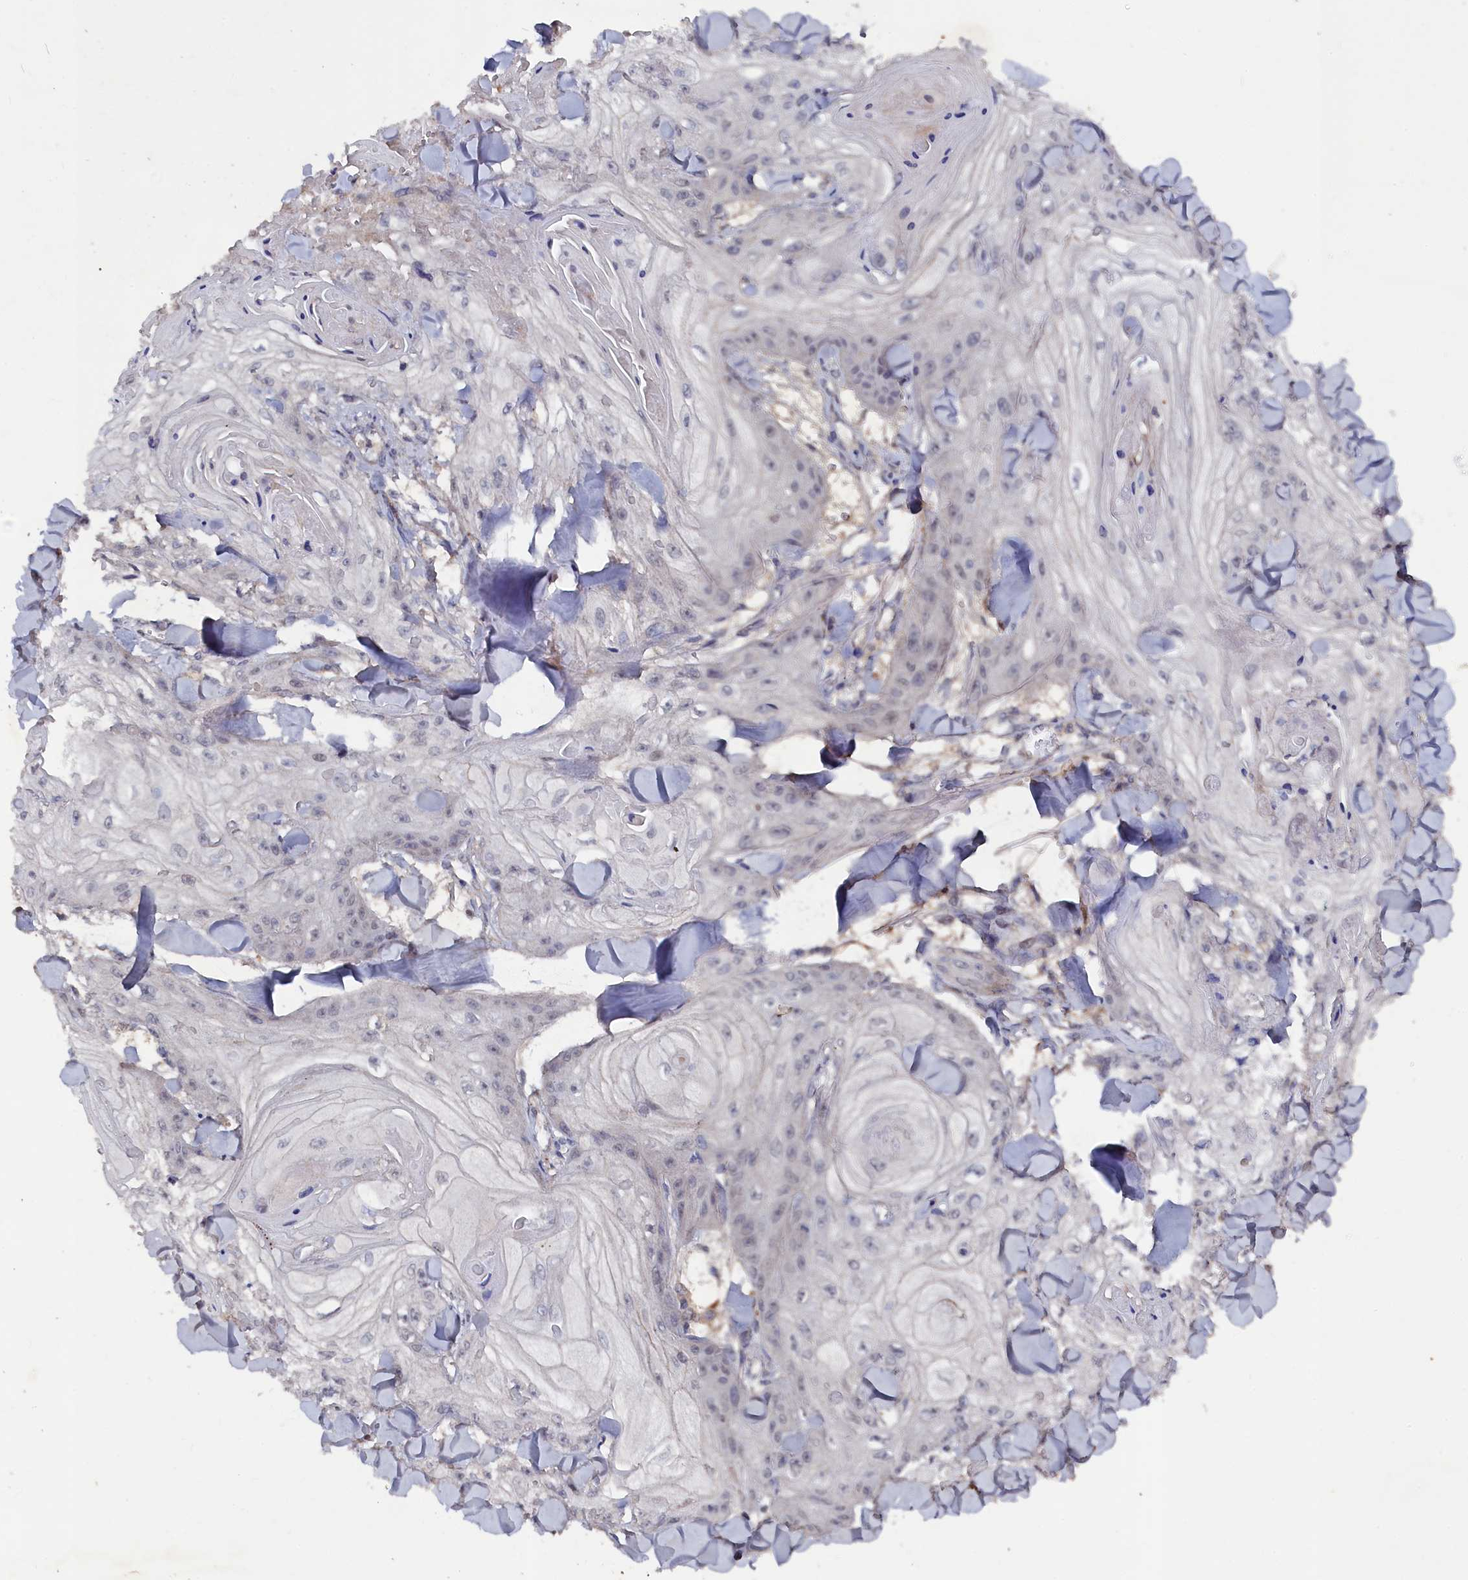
{"staining": {"intensity": "negative", "quantity": "none", "location": "none"}, "tissue": "skin cancer", "cell_type": "Tumor cells", "image_type": "cancer", "snomed": [{"axis": "morphology", "description": "Squamous cell carcinoma, NOS"}, {"axis": "topography", "description": "Skin"}], "caption": "Immunohistochemistry histopathology image of neoplastic tissue: human skin cancer stained with DAB (3,3'-diaminobenzidine) demonstrates no significant protein staining in tumor cells.", "gene": "TMC5", "patient": {"sex": "male", "age": 74}}